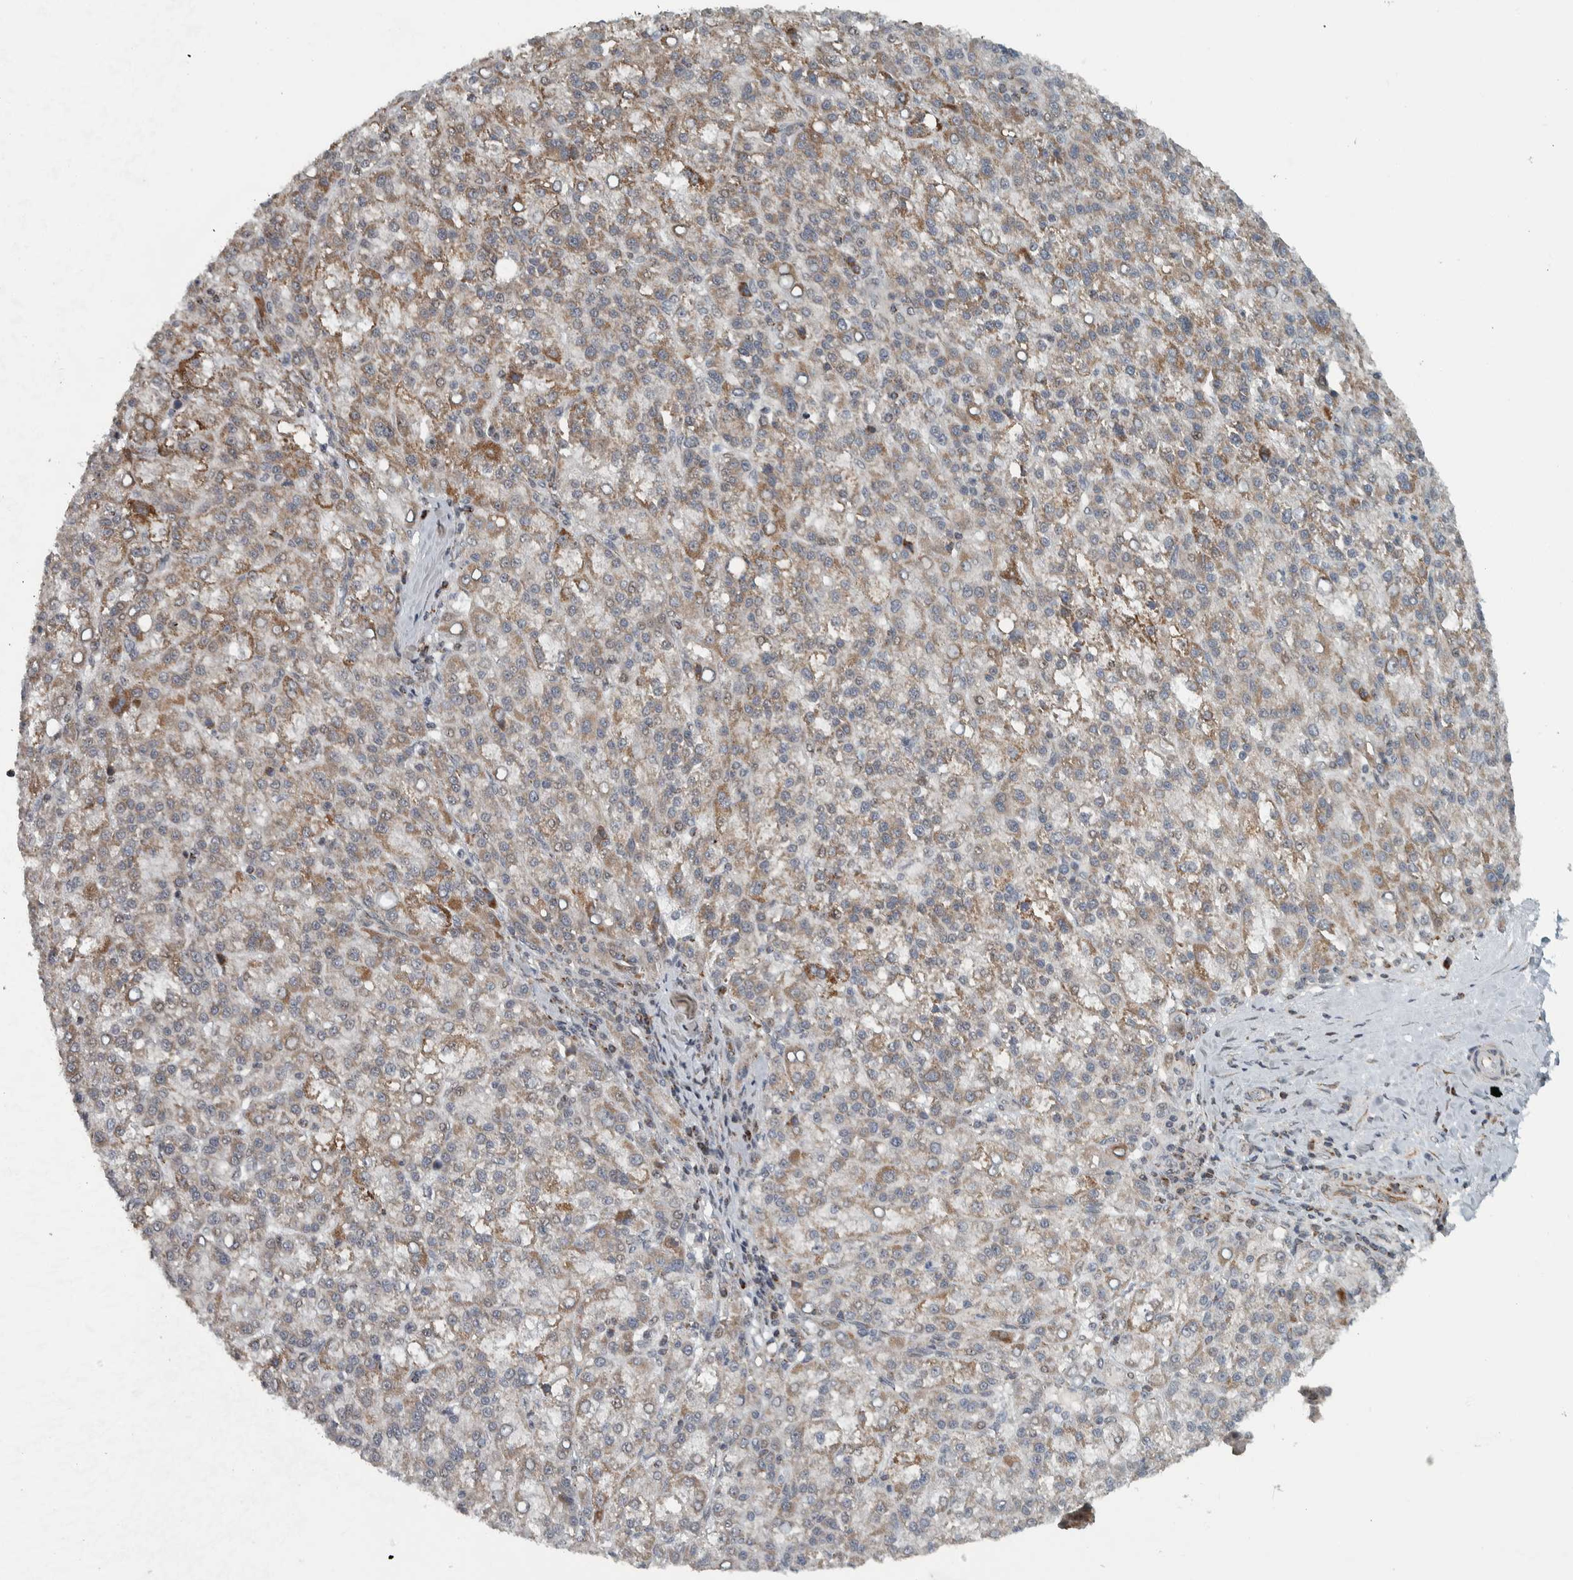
{"staining": {"intensity": "weak", "quantity": ">75%", "location": "cytoplasmic/membranous"}, "tissue": "liver cancer", "cell_type": "Tumor cells", "image_type": "cancer", "snomed": [{"axis": "morphology", "description": "Carcinoma, Hepatocellular, NOS"}, {"axis": "topography", "description": "Liver"}], "caption": "Protein analysis of hepatocellular carcinoma (liver) tissue reveals weak cytoplasmic/membranous staining in approximately >75% of tumor cells.", "gene": "PPM1K", "patient": {"sex": "female", "age": 58}}